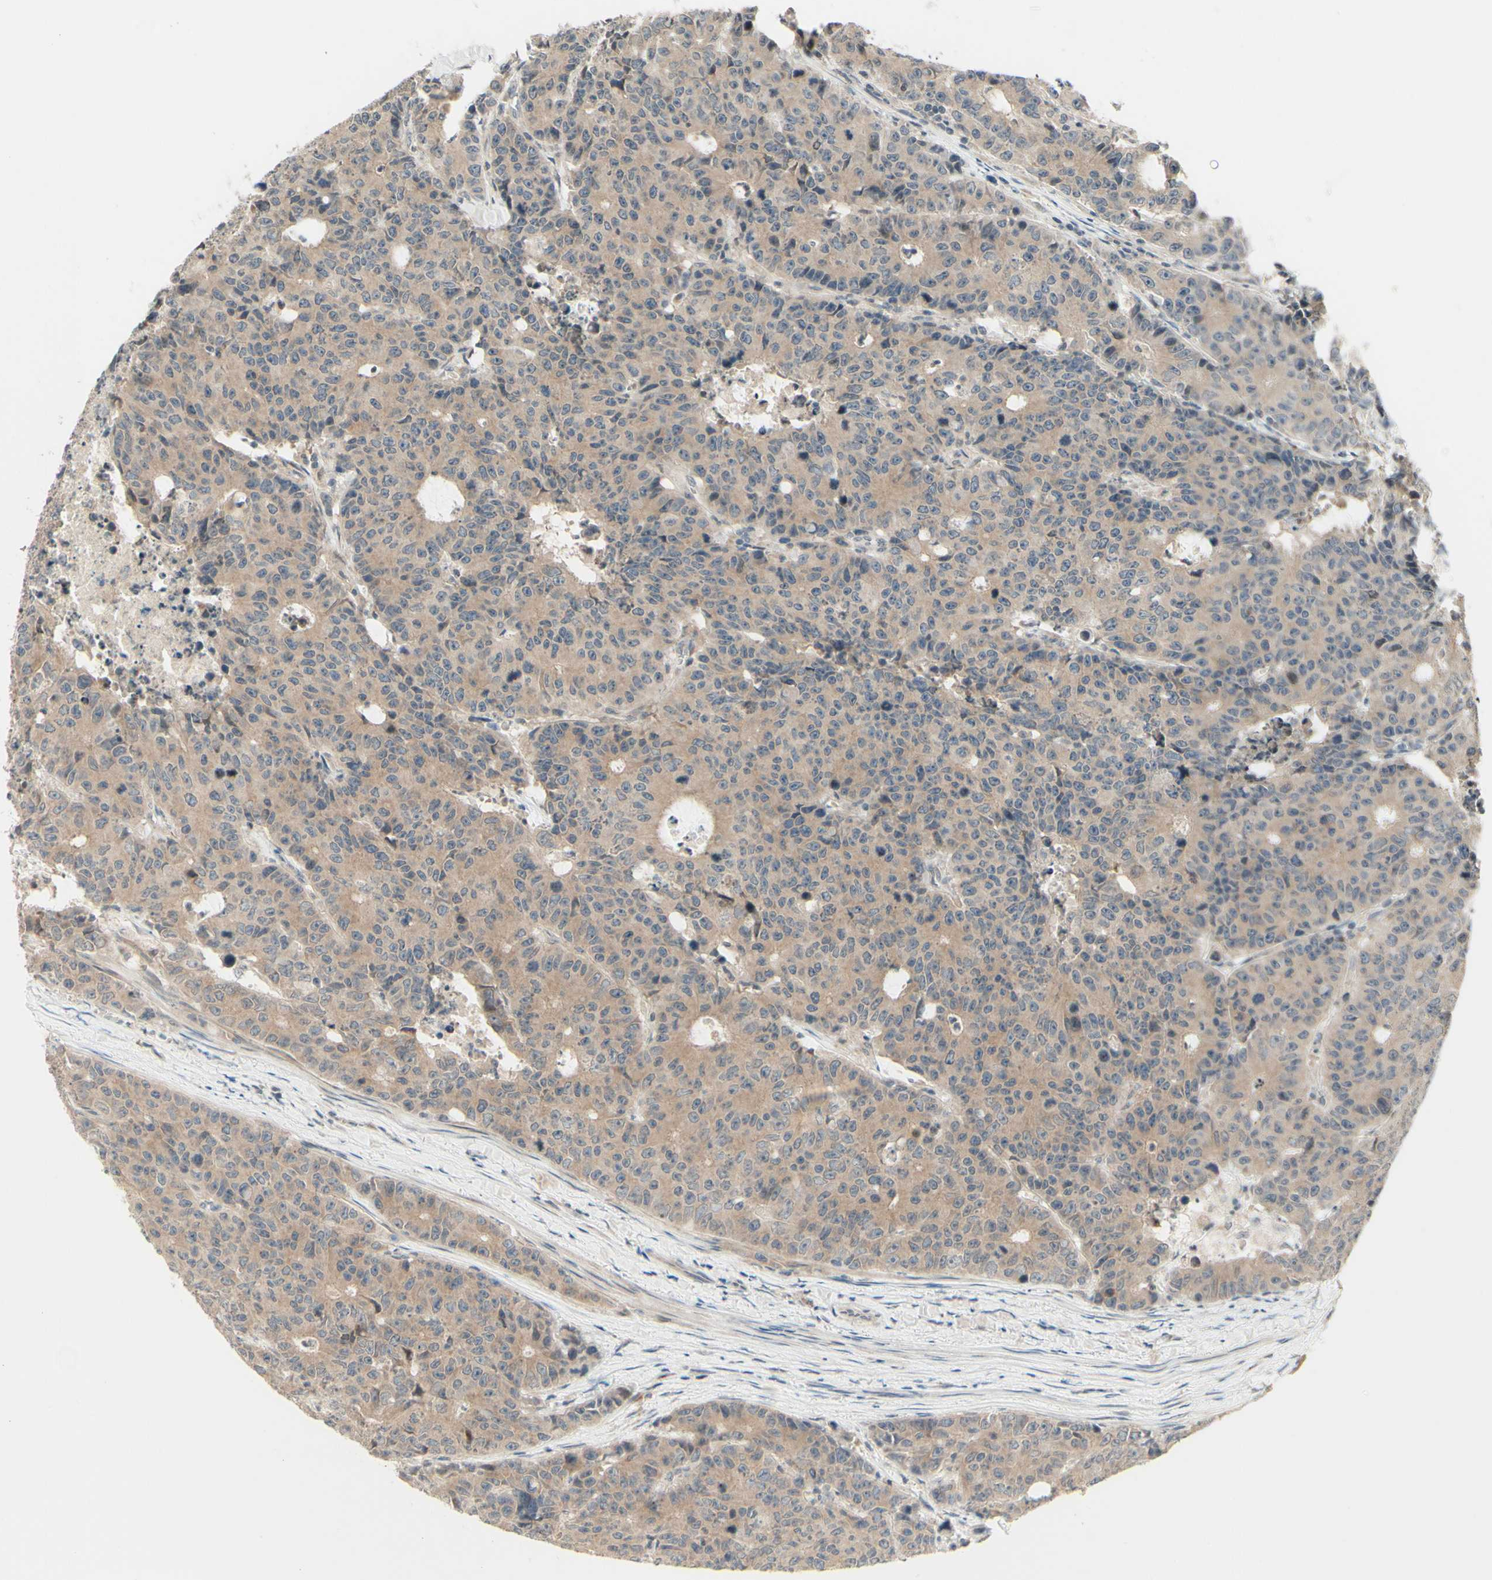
{"staining": {"intensity": "weak", "quantity": ">75%", "location": "cytoplasmic/membranous"}, "tissue": "colorectal cancer", "cell_type": "Tumor cells", "image_type": "cancer", "snomed": [{"axis": "morphology", "description": "Adenocarcinoma, NOS"}, {"axis": "topography", "description": "Colon"}], "caption": "Protein analysis of colorectal cancer tissue displays weak cytoplasmic/membranous positivity in about >75% of tumor cells.", "gene": "ZW10", "patient": {"sex": "female", "age": 86}}